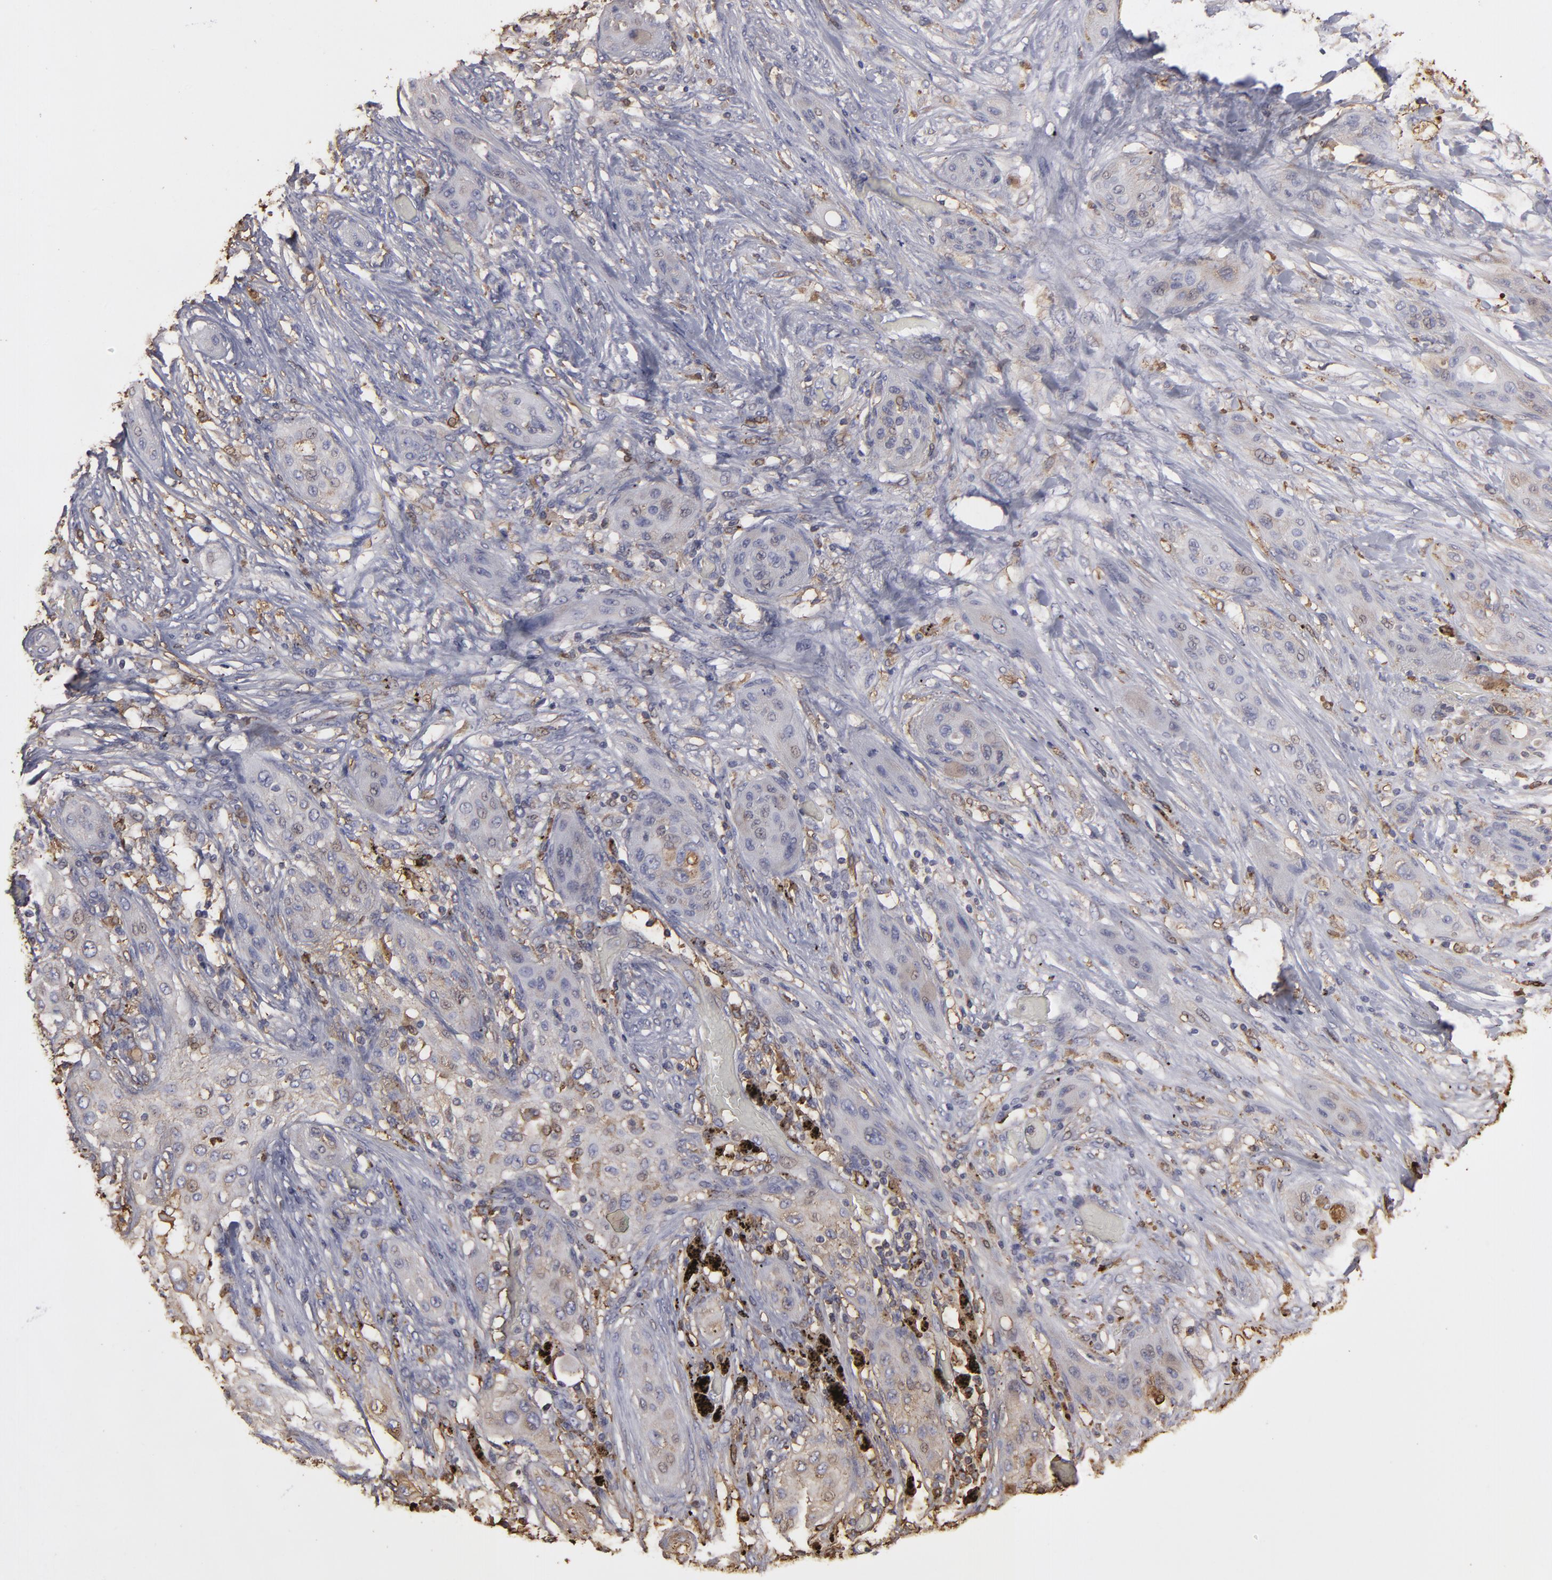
{"staining": {"intensity": "weak", "quantity": "<25%", "location": "cytoplasmic/membranous"}, "tissue": "lung cancer", "cell_type": "Tumor cells", "image_type": "cancer", "snomed": [{"axis": "morphology", "description": "Squamous cell carcinoma, NOS"}, {"axis": "topography", "description": "Lung"}], "caption": "There is no significant staining in tumor cells of lung cancer (squamous cell carcinoma).", "gene": "ODC1", "patient": {"sex": "female", "age": 47}}